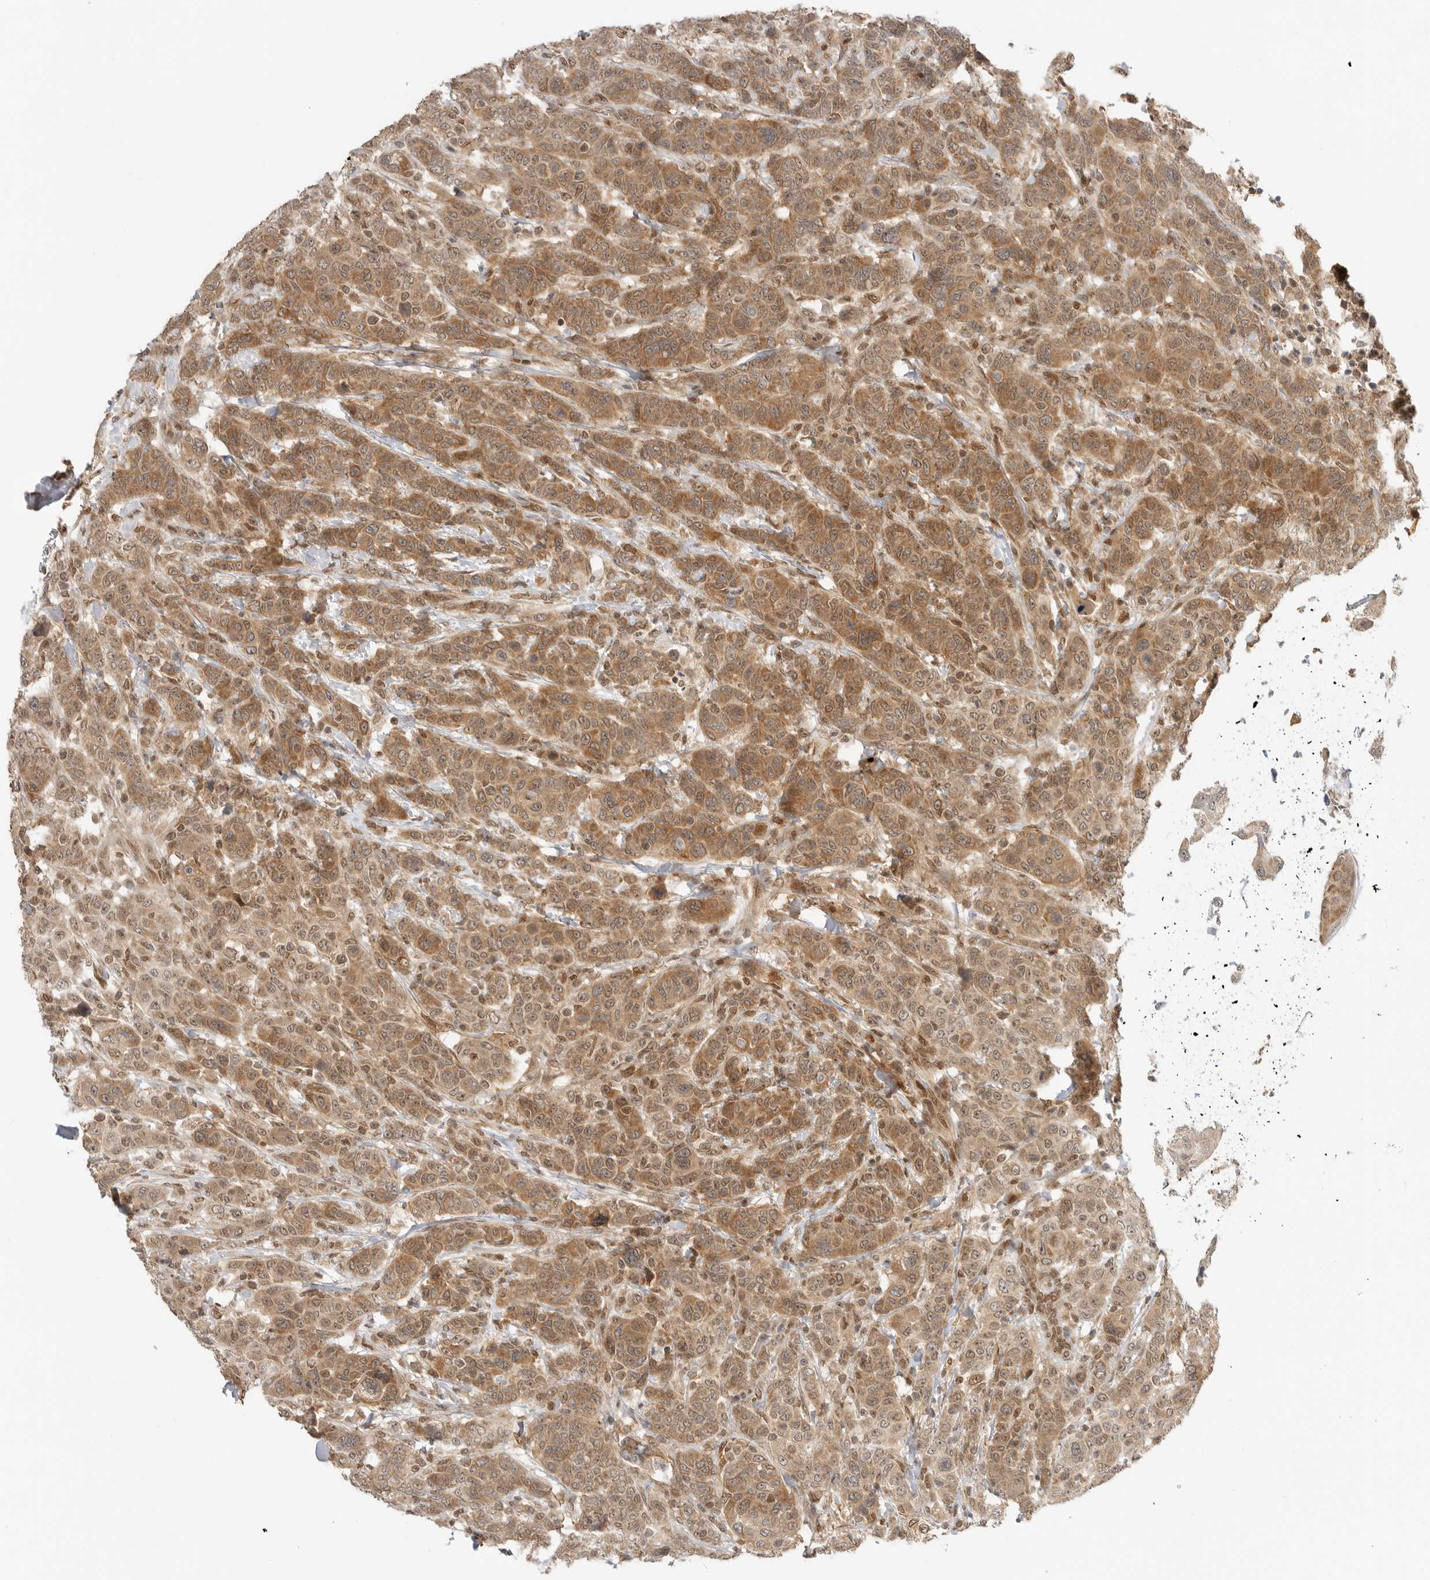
{"staining": {"intensity": "moderate", "quantity": ">75%", "location": "cytoplasmic/membranous"}, "tissue": "breast cancer", "cell_type": "Tumor cells", "image_type": "cancer", "snomed": [{"axis": "morphology", "description": "Duct carcinoma"}, {"axis": "topography", "description": "Breast"}], "caption": "A histopathology image showing moderate cytoplasmic/membranous positivity in about >75% of tumor cells in breast cancer (intraductal carcinoma), as visualized by brown immunohistochemical staining.", "gene": "ALKAL1", "patient": {"sex": "female", "age": 37}}